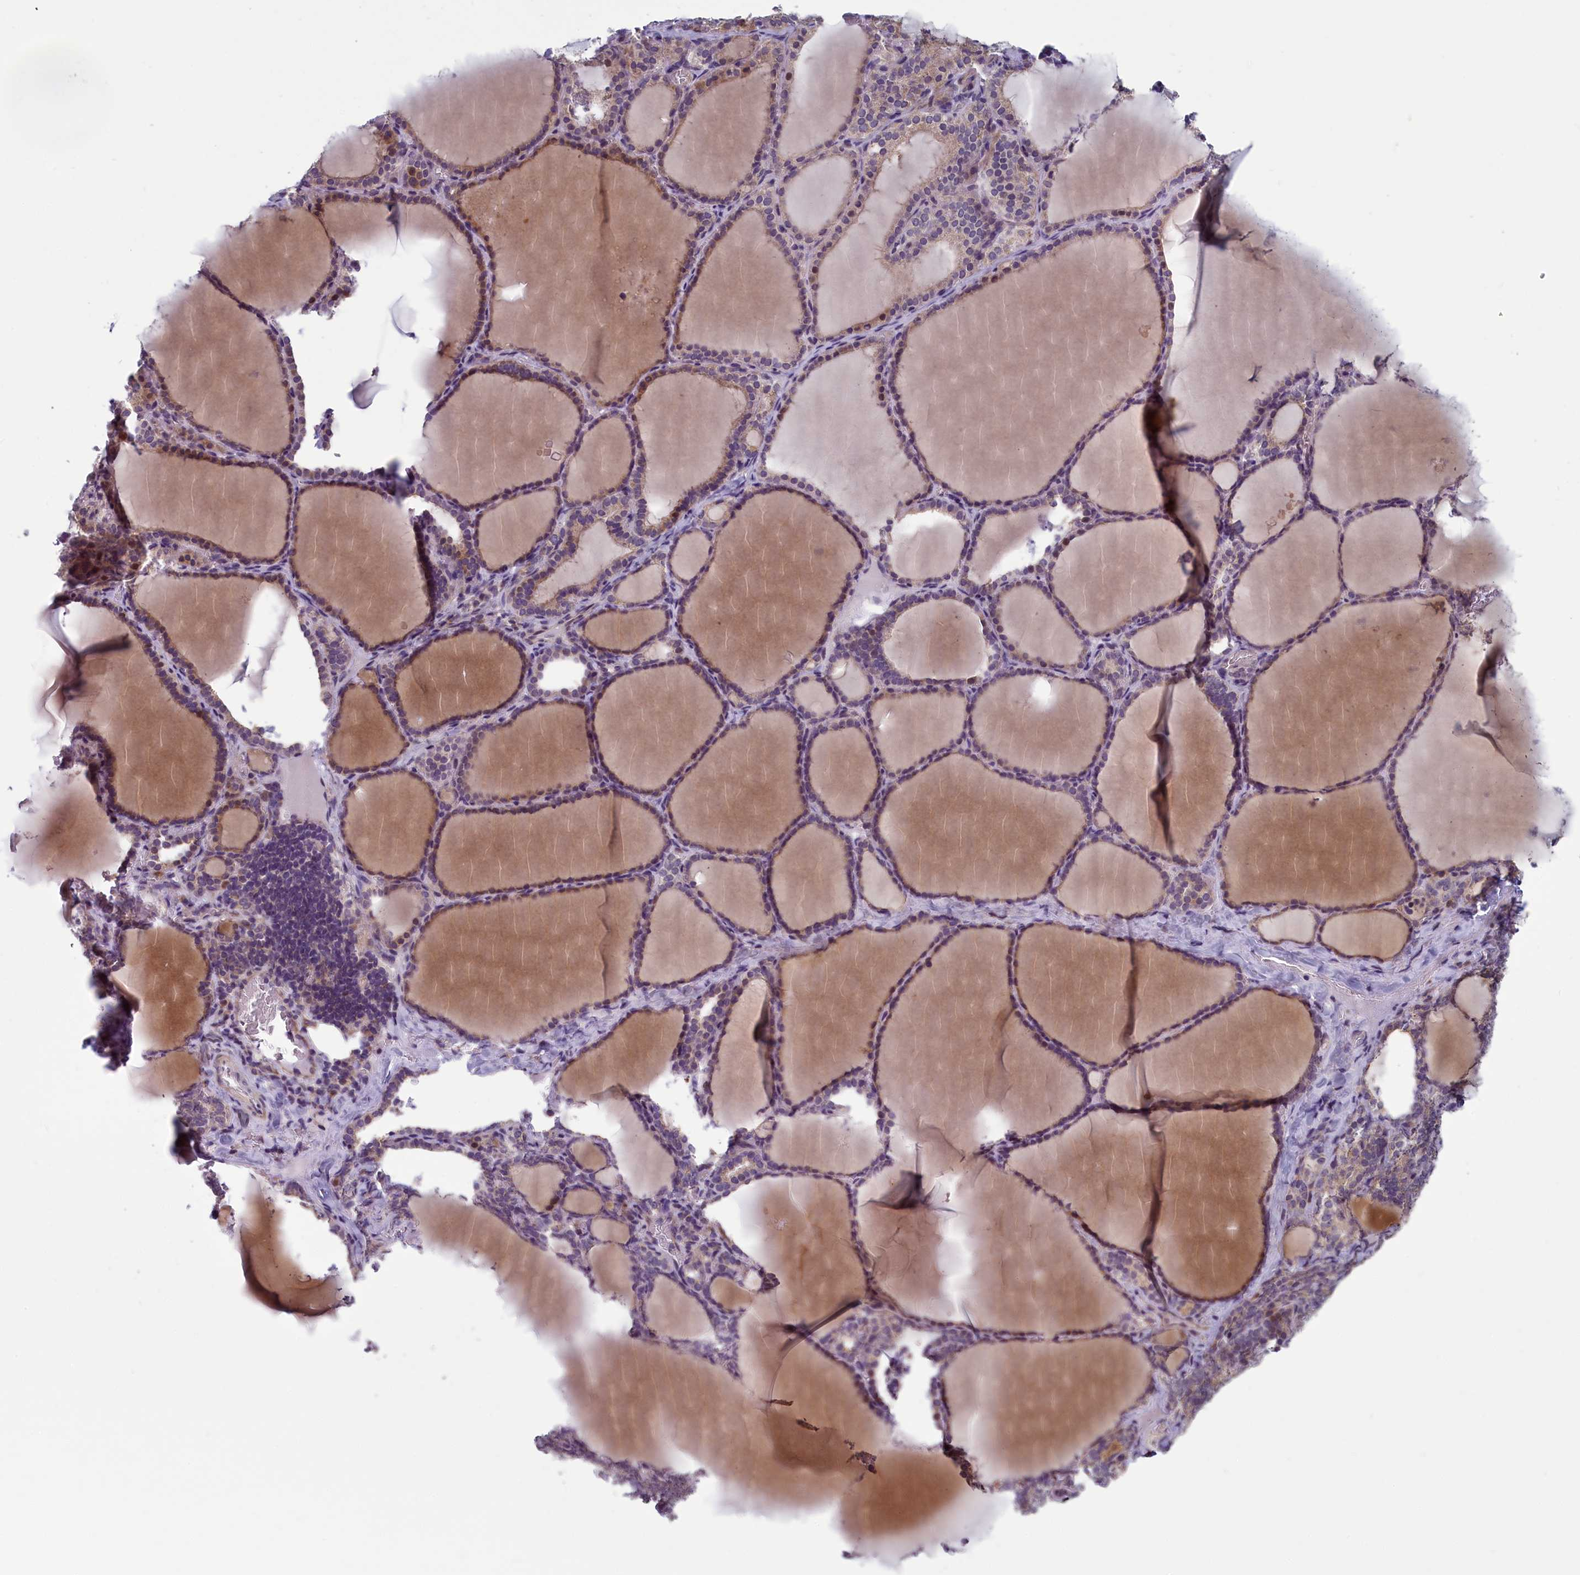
{"staining": {"intensity": "moderate", "quantity": "<25%", "location": "cytoplasmic/membranous,nuclear"}, "tissue": "thyroid gland", "cell_type": "Glandular cells", "image_type": "normal", "snomed": [{"axis": "morphology", "description": "Normal tissue, NOS"}, {"axis": "topography", "description": "Thyroid gland"}], "caption": "Thyroid gland stained with IHC reveals moderate cytoplasmic/membranous,nuclear staining in approximately <25% of glandular cells.", "gene": "ANKRD39", "patient": {"sex": "female", "age": 39}}